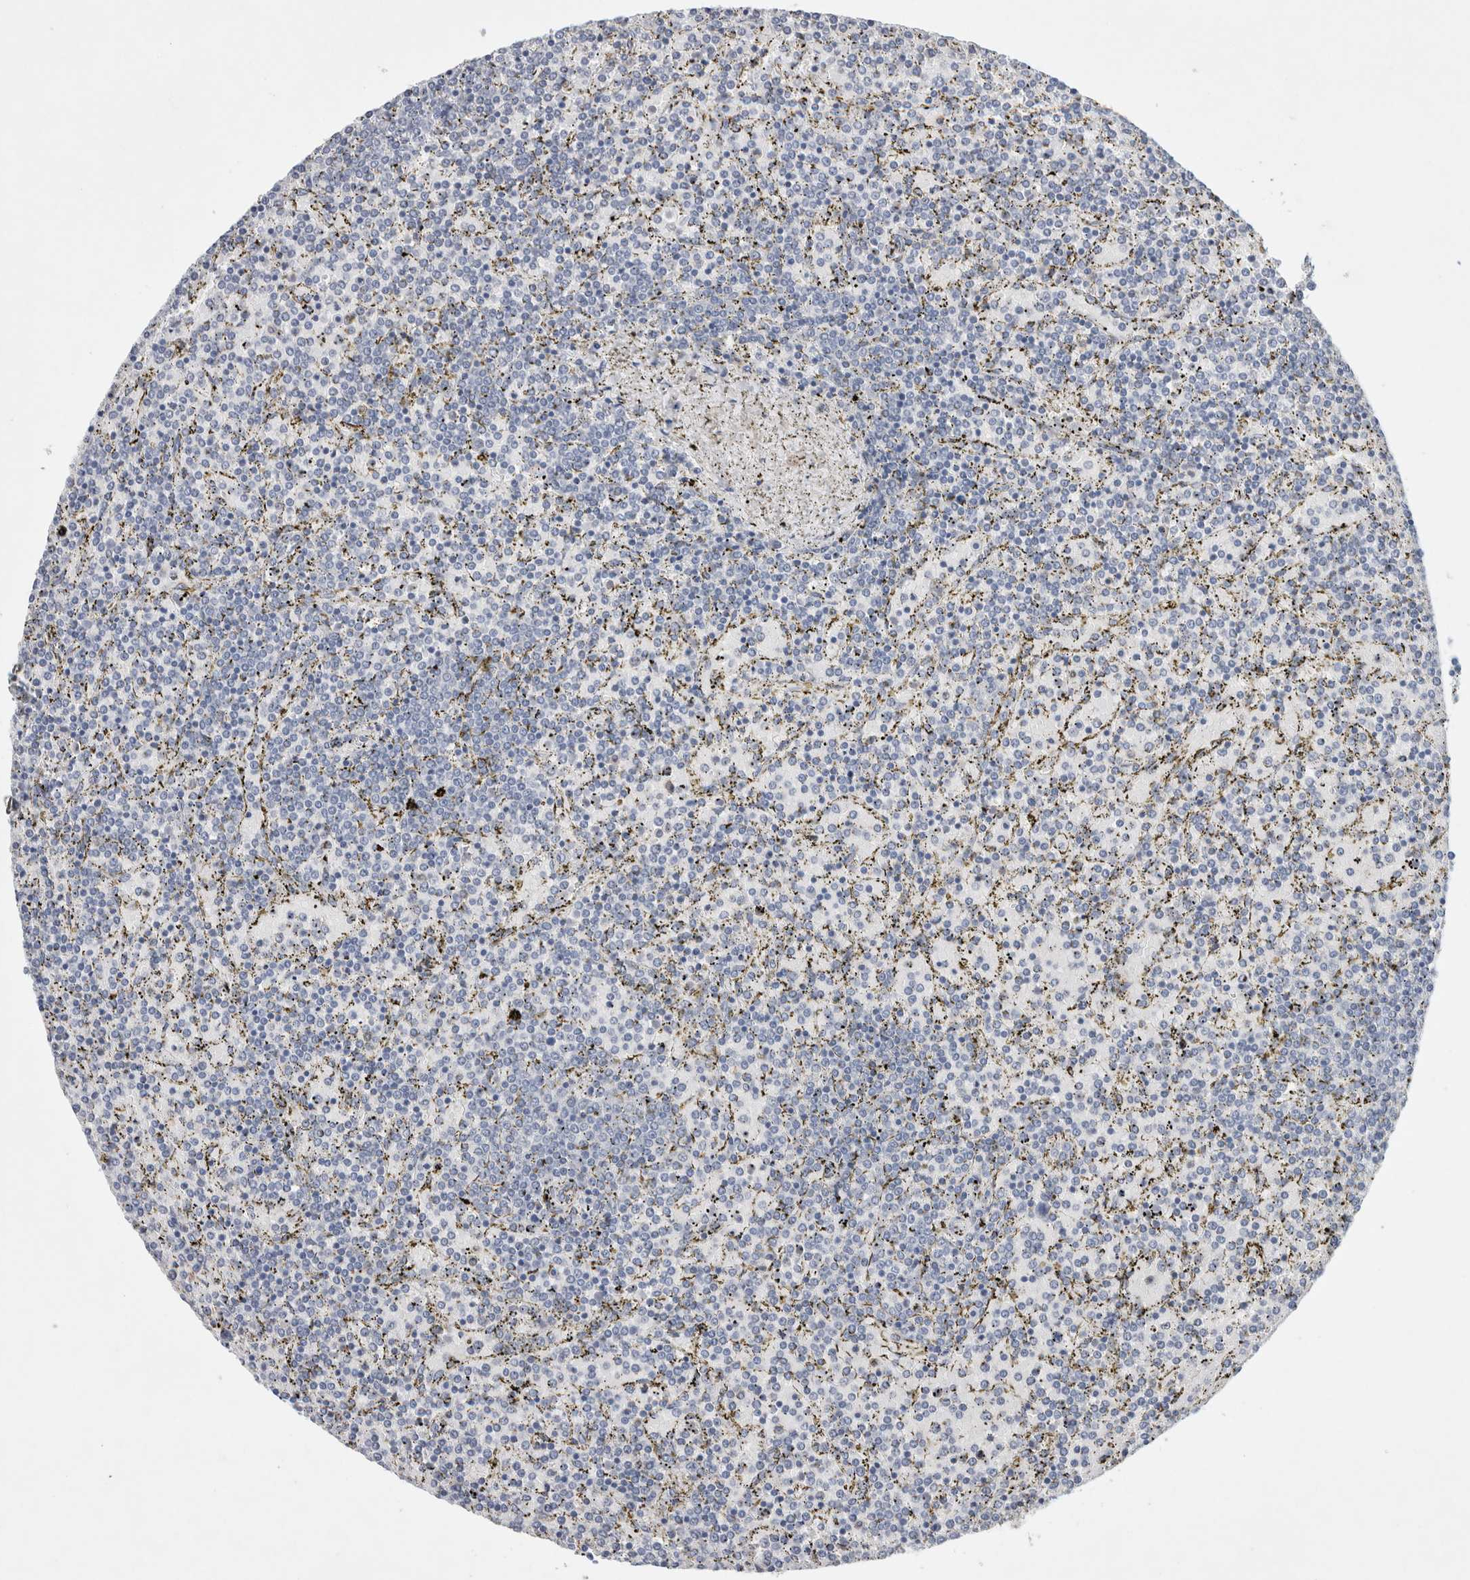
{"staining": {"intensity": "negative", "quantity": "none", "location": "none"}, "tissue": "lymphoma", "cell_type": "Tumor cells", "image_type": "cancer", "snomed": [{"axis": "morphology", "description": "Malignant lymphoma, non-Hodgkin's type, Low grade"}, {"axis": "topography", "description": "Spleen"}], "caption": "Immunohistochemistry image of low-grade malignant lymphoma, non-Hodgkin's type stained for a protein (brown), which displays no positivity in tumor cells.", "gene": "NCF2", "patient": {"sex": "female", "age": 77}}